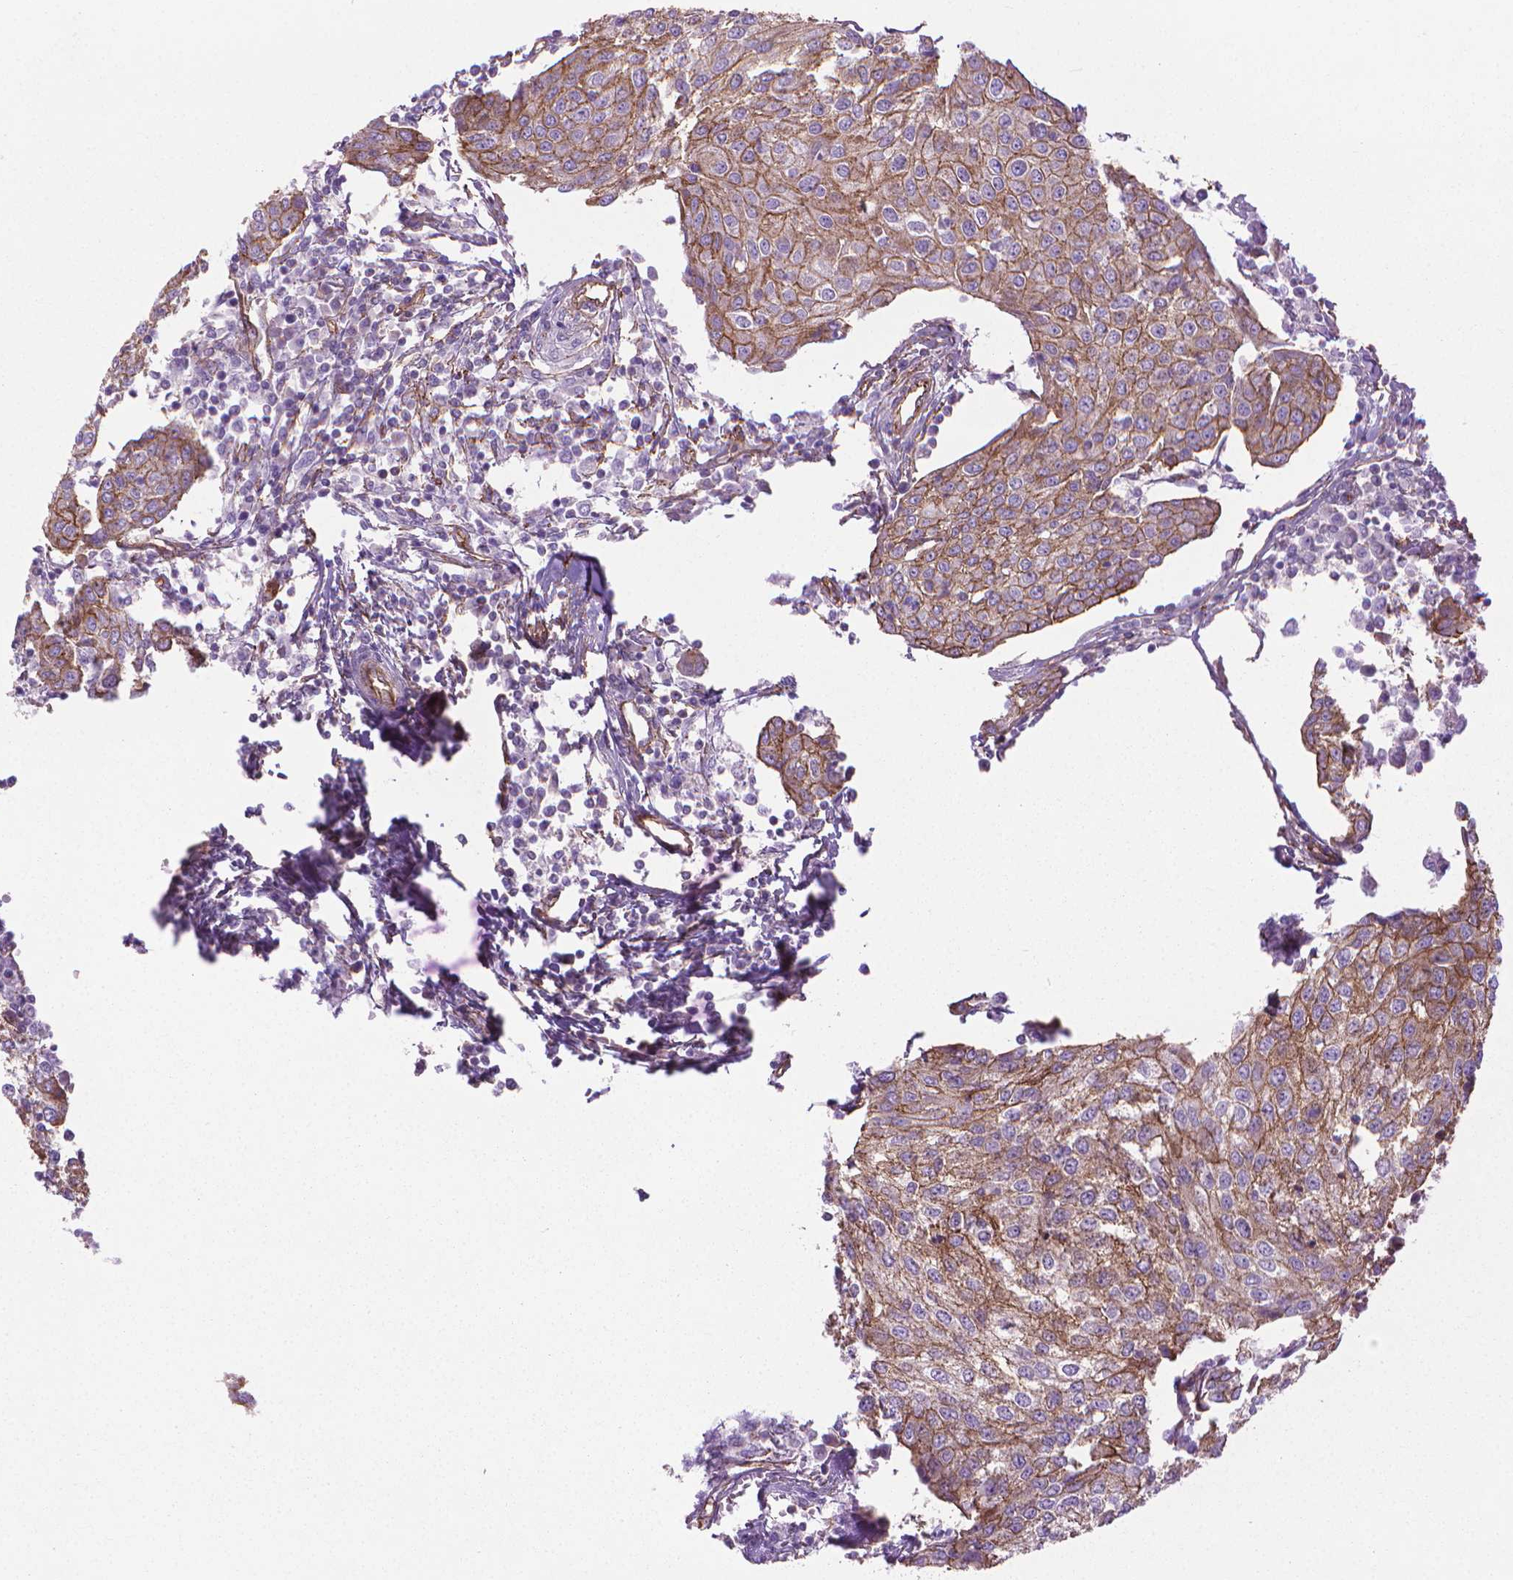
{"staining": {"intensity": "strong", "quantity": ">75%", "location": "cytoplasmic/membranous"}, "tissue": "urothelial cancer", "cell_type": "Tumor cells", "image_type": "cancer", "snomed": [{"axis": "morphology", "description": "Urothelial carcinoma, High grade"}, {"axis": "topography", "description": "Urinary bladder"}], "caption": "This micrograph demonstrates high-grade urothelial carcinoma stained with IHC to label a protein in brown. The cytoplasmic/membranous of tumor cells show strong positivity for the protein. Nuclei are counter-stained blue.", "gene": "TENT5A", "patient": {"sex": "female", "age": 85}}